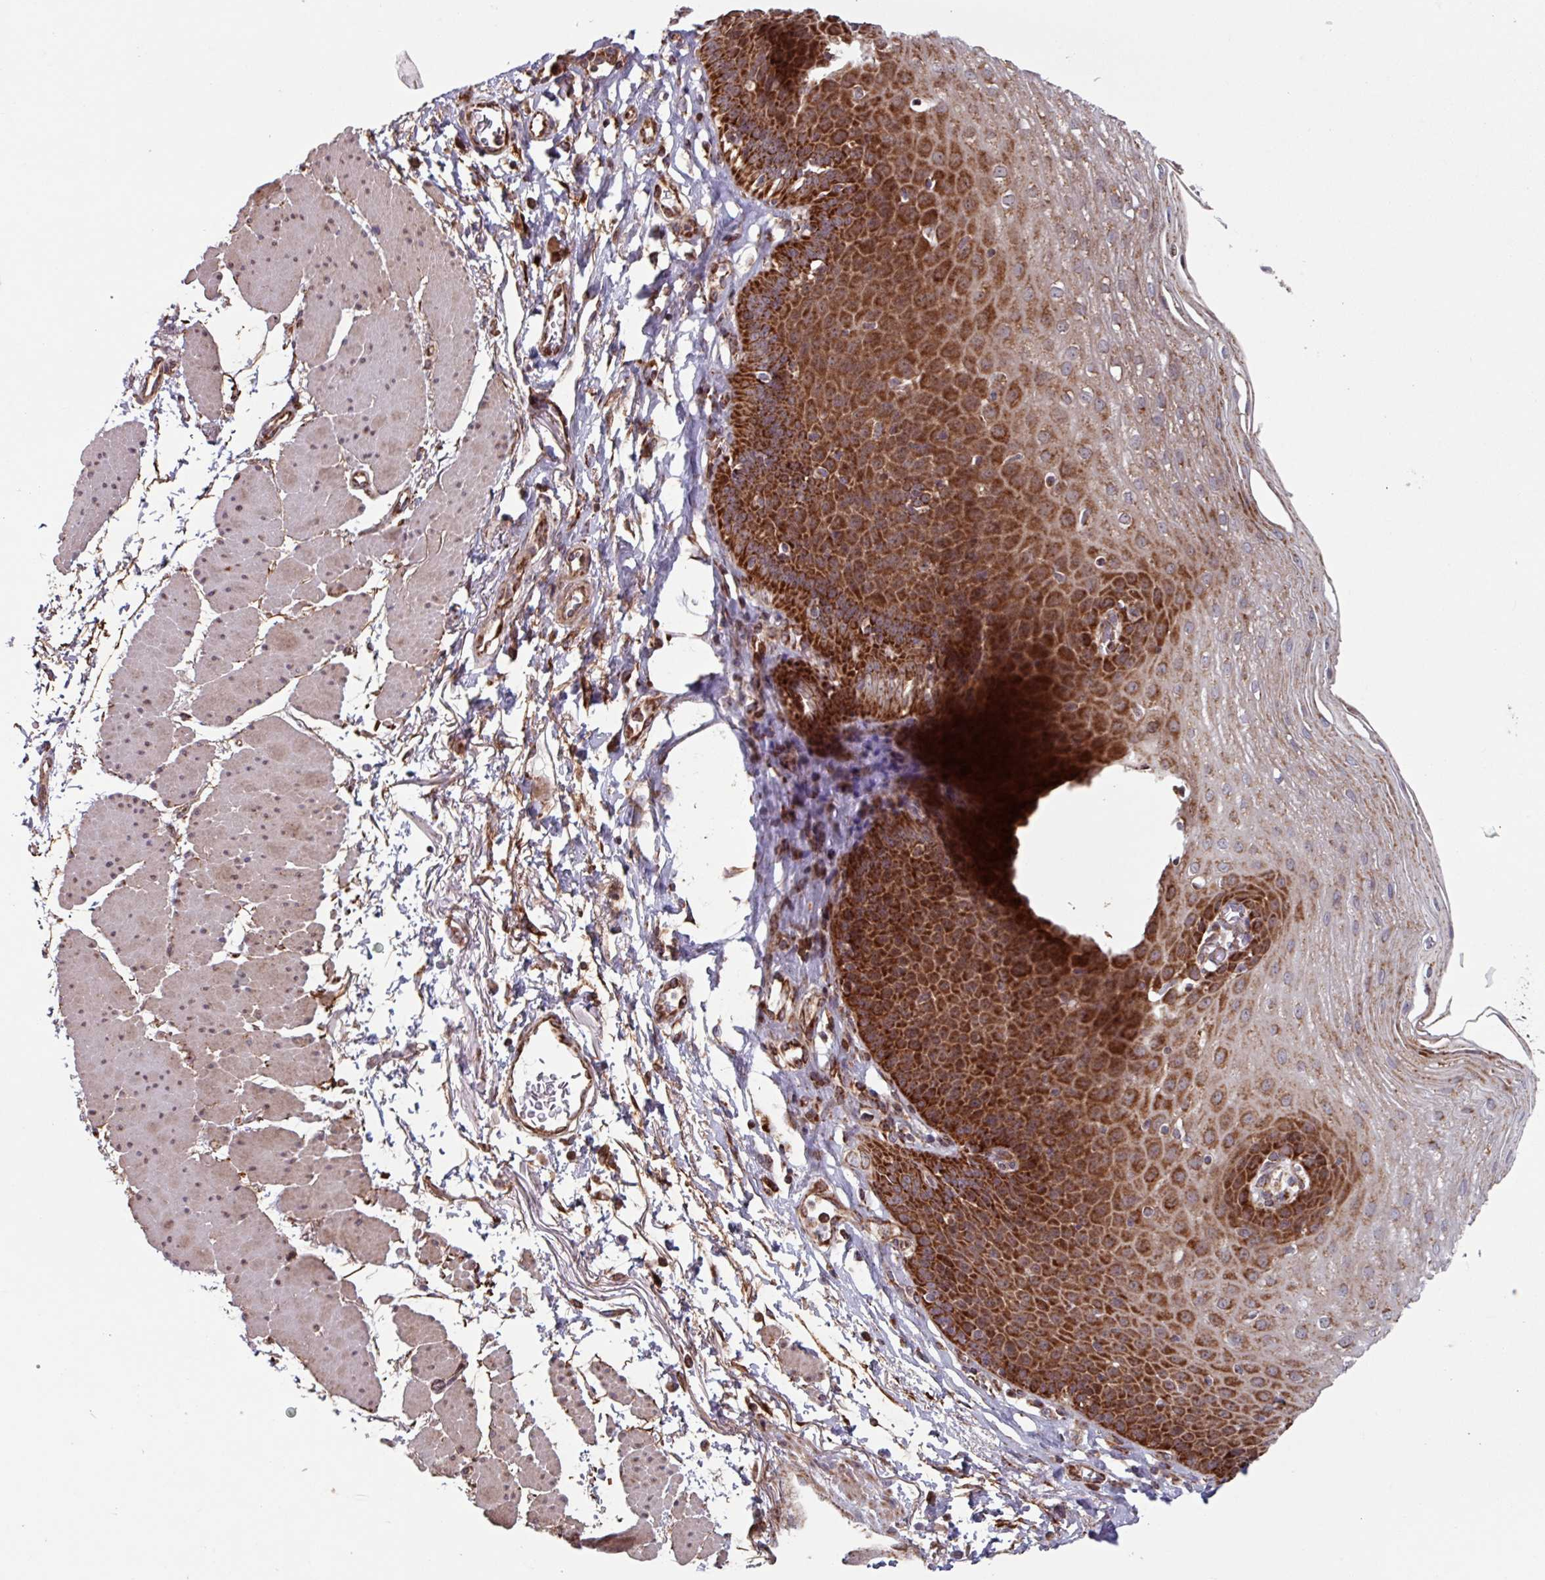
{"staining": {"intensity": "strong", "quantity": ">75%", "location": "cytoplasmic/membranous"}, "tissue": "esophagus", "cell_type": "Squamous epithelial cells", "image_type": "normal", "snomed": [{"axis": "morphology", "description": "Normal tissue, NOS"}, {"axis": "topography", "description": "Esophagus"}], "caption": "Immunohistochemical staining of unremarkable human esophagus displays strong cytoplasmic/membranous protein expression in about >75% of squamous epithelial cells. (DAB IHC with brightfield microscopy, high magnification).", "gene": "COX7C", "patient": {"sex": "female", "age": 81}}